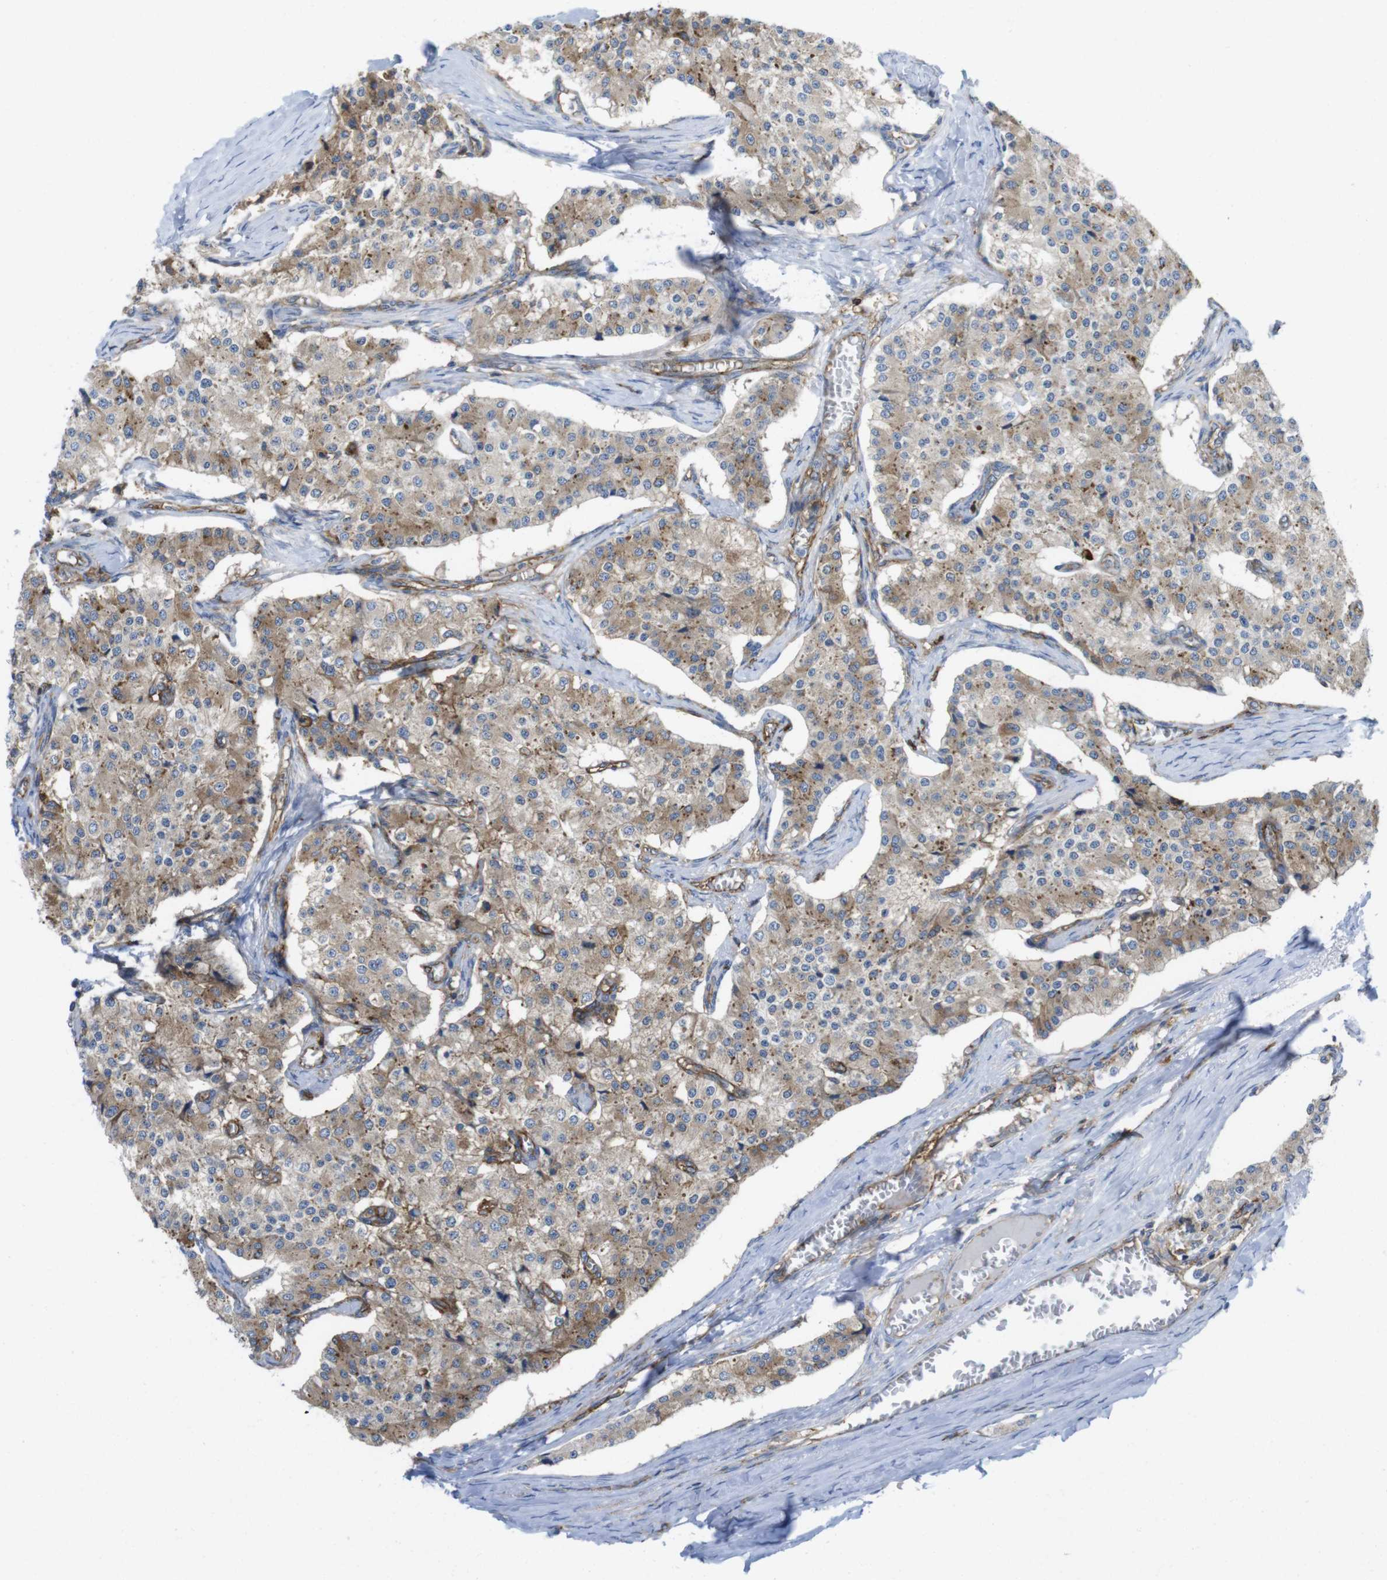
{"staining": {"intensity": "moderate", "quantity": ">75%", "location": "cytoplasmic/membranous"}, "tissue": "carcinoid", "cell_type": "Tumor cells", "image_type": "cancer", "snomed": [{"axis": "morphology", "description": "Carcinoid, malignant, NOS"}, {"axis": "topography", "description": "Colon"}], "caption": "Immunohistochemical staining of carcinoid demonstrates medium levels of moderate cytoplasmic/membranous protein staining in about >75% of tumor cells.", "gene": "CCR6", "patient": {"sex": "female", "age": 52}}